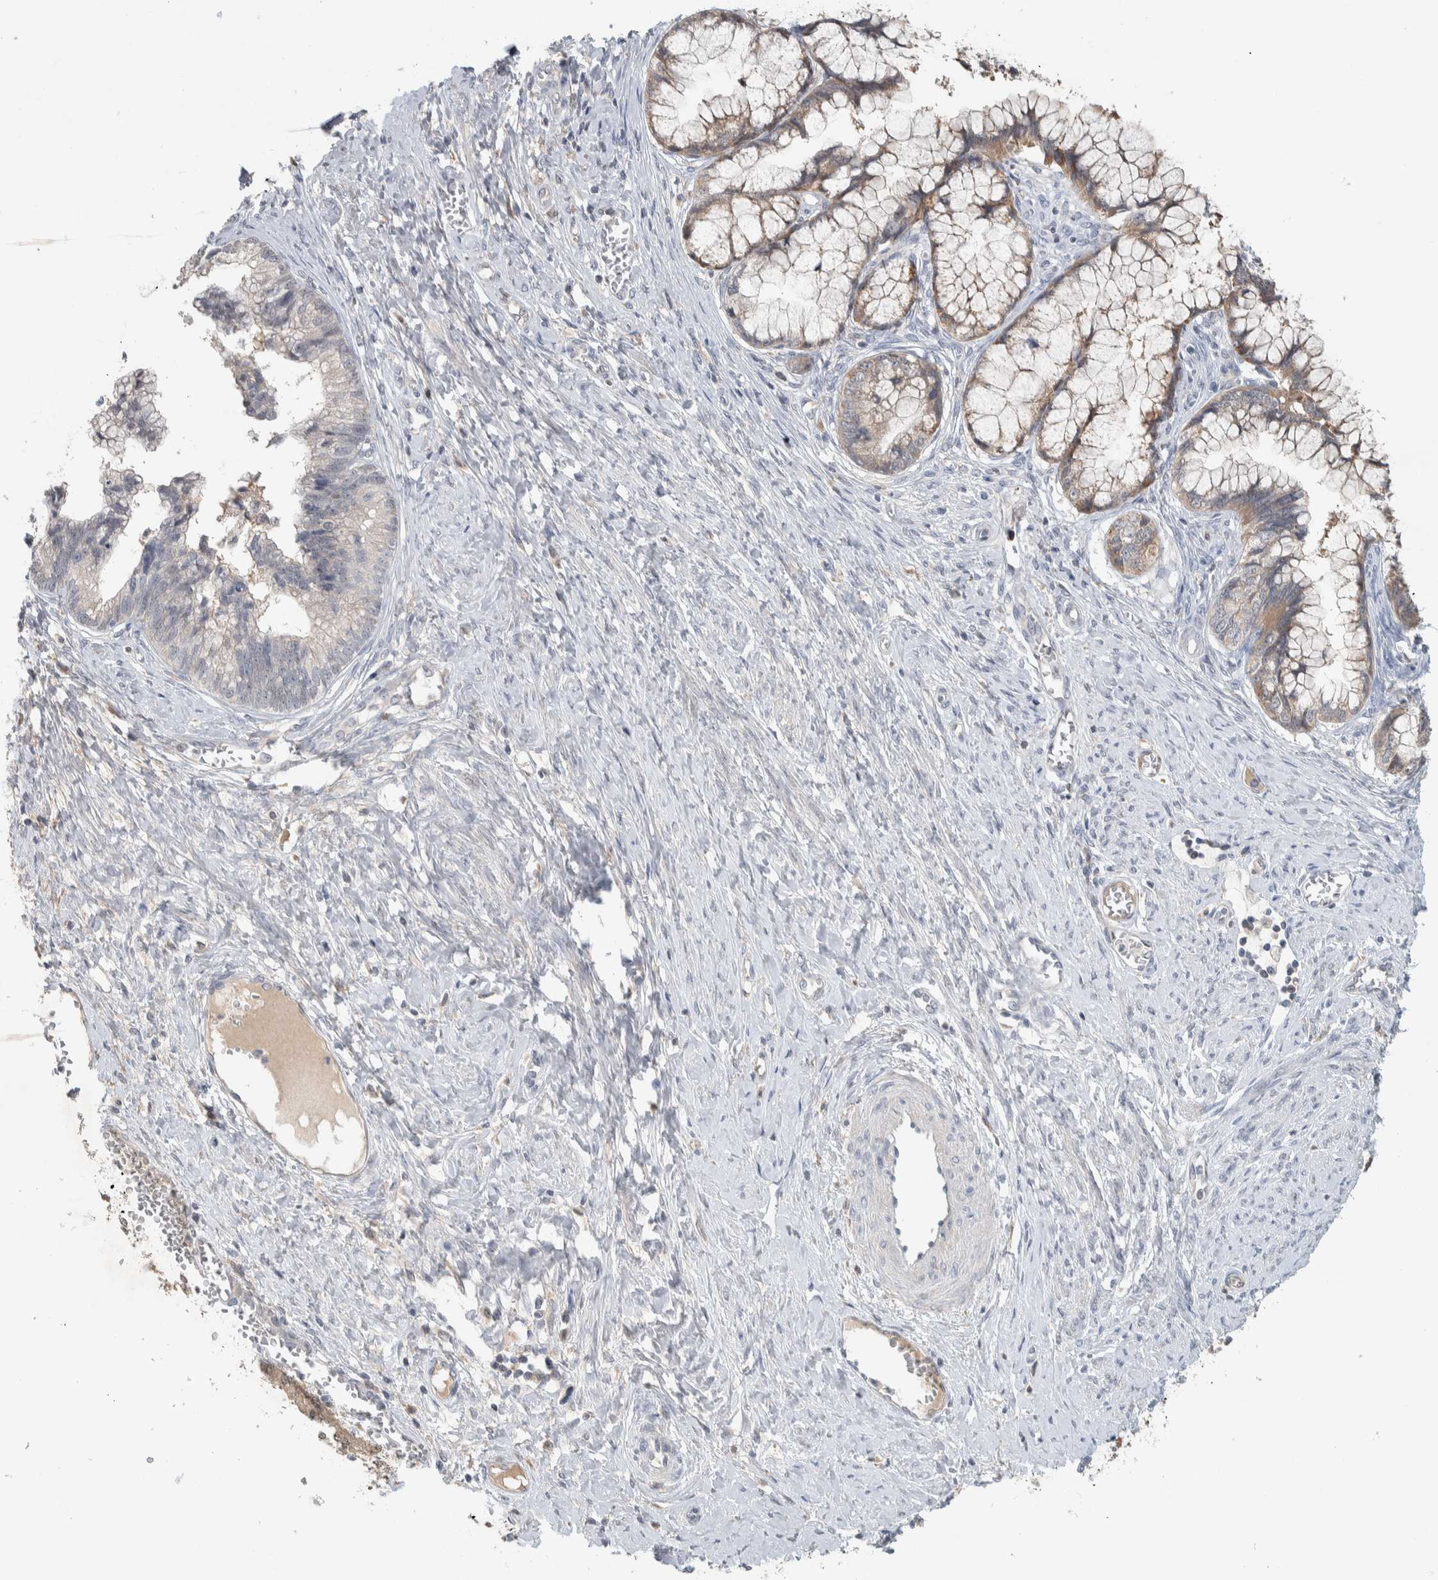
{"staining": {"intensity": "weak", "quantity": ">75%", "location": "cytoplasmic/membranous"}, "tissue": "cervical cancer", "cell_type": "Tumor cells", "image_type": "cancer", "snomed": [{"axis": "morphology", "description": "Adenocarcinoma, NOS"}, {"axis": "topography", "description": "Cervix"}], "caption": "Cervical cancer (adenocarcinoma) stained with DAB (3,3'-diaminobenzidine) IHC exhibits low levels of weak cytoplasmic/membranous staining in approximately >75% of tumor cells.", "gene": "DEPTOR", "patient": {"sex": "female", "age": 44}}